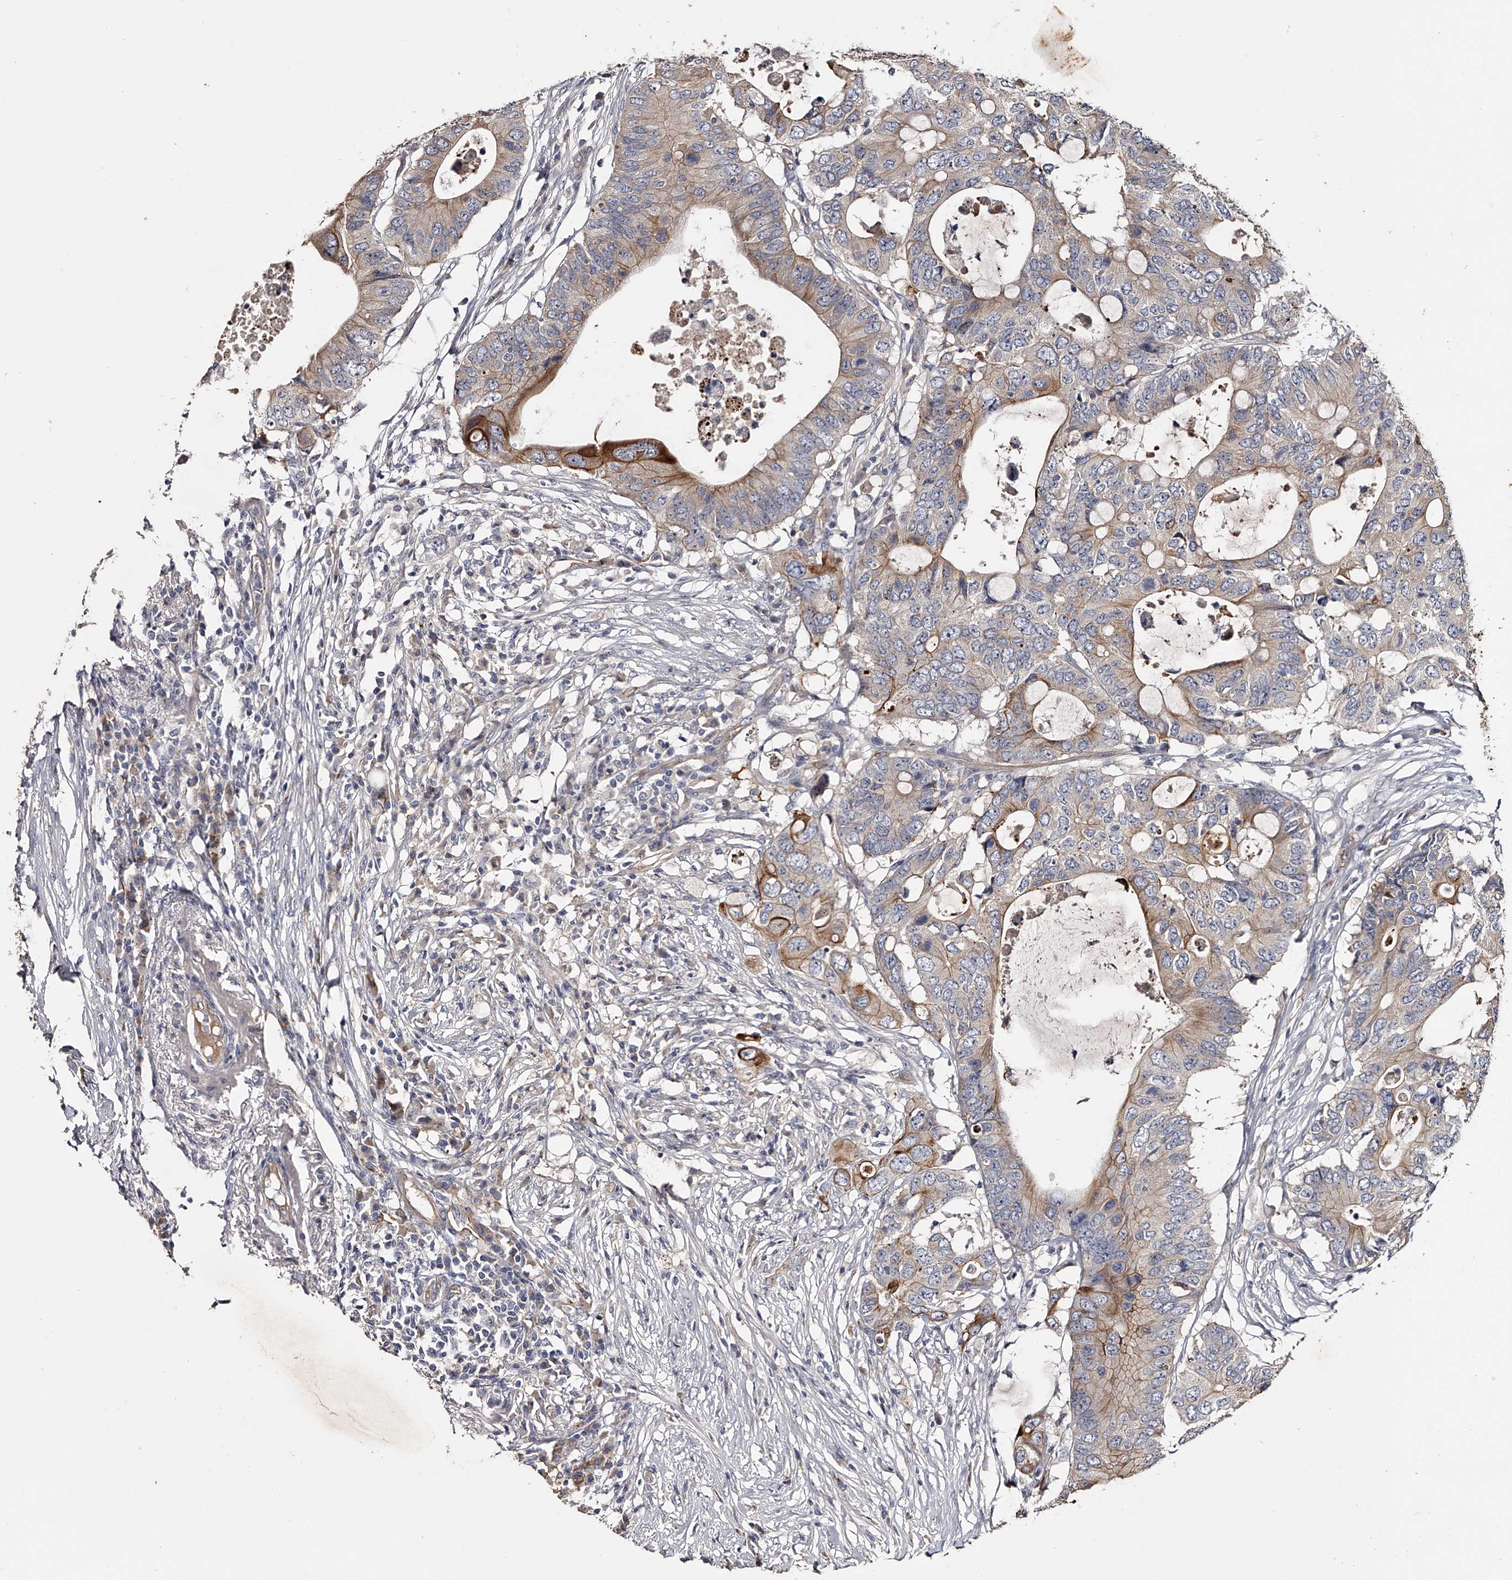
{"staining": {"intensity": "moderate", "quantity": "25%-75%", "location": "cytoplasmic/membranous"}, "tissue": "colorectal cancer", "cell_type": "Tumor cells", "image_type": "cancer", "snomed": [{"axis": "morphology", "description": "Adenocarcinoma, NOS"}, {"axis": "topography", "description": "Colon"}], "caption": "About 25%-75% of tumor cells in human colorectal adenocarcinoma demonstrate moderate cytoplasmic/membranous protein expression as visualized by brown immunohistochemical staining.", "gene": "MDN1", "patient": {"sex": "male", "age": 71}}